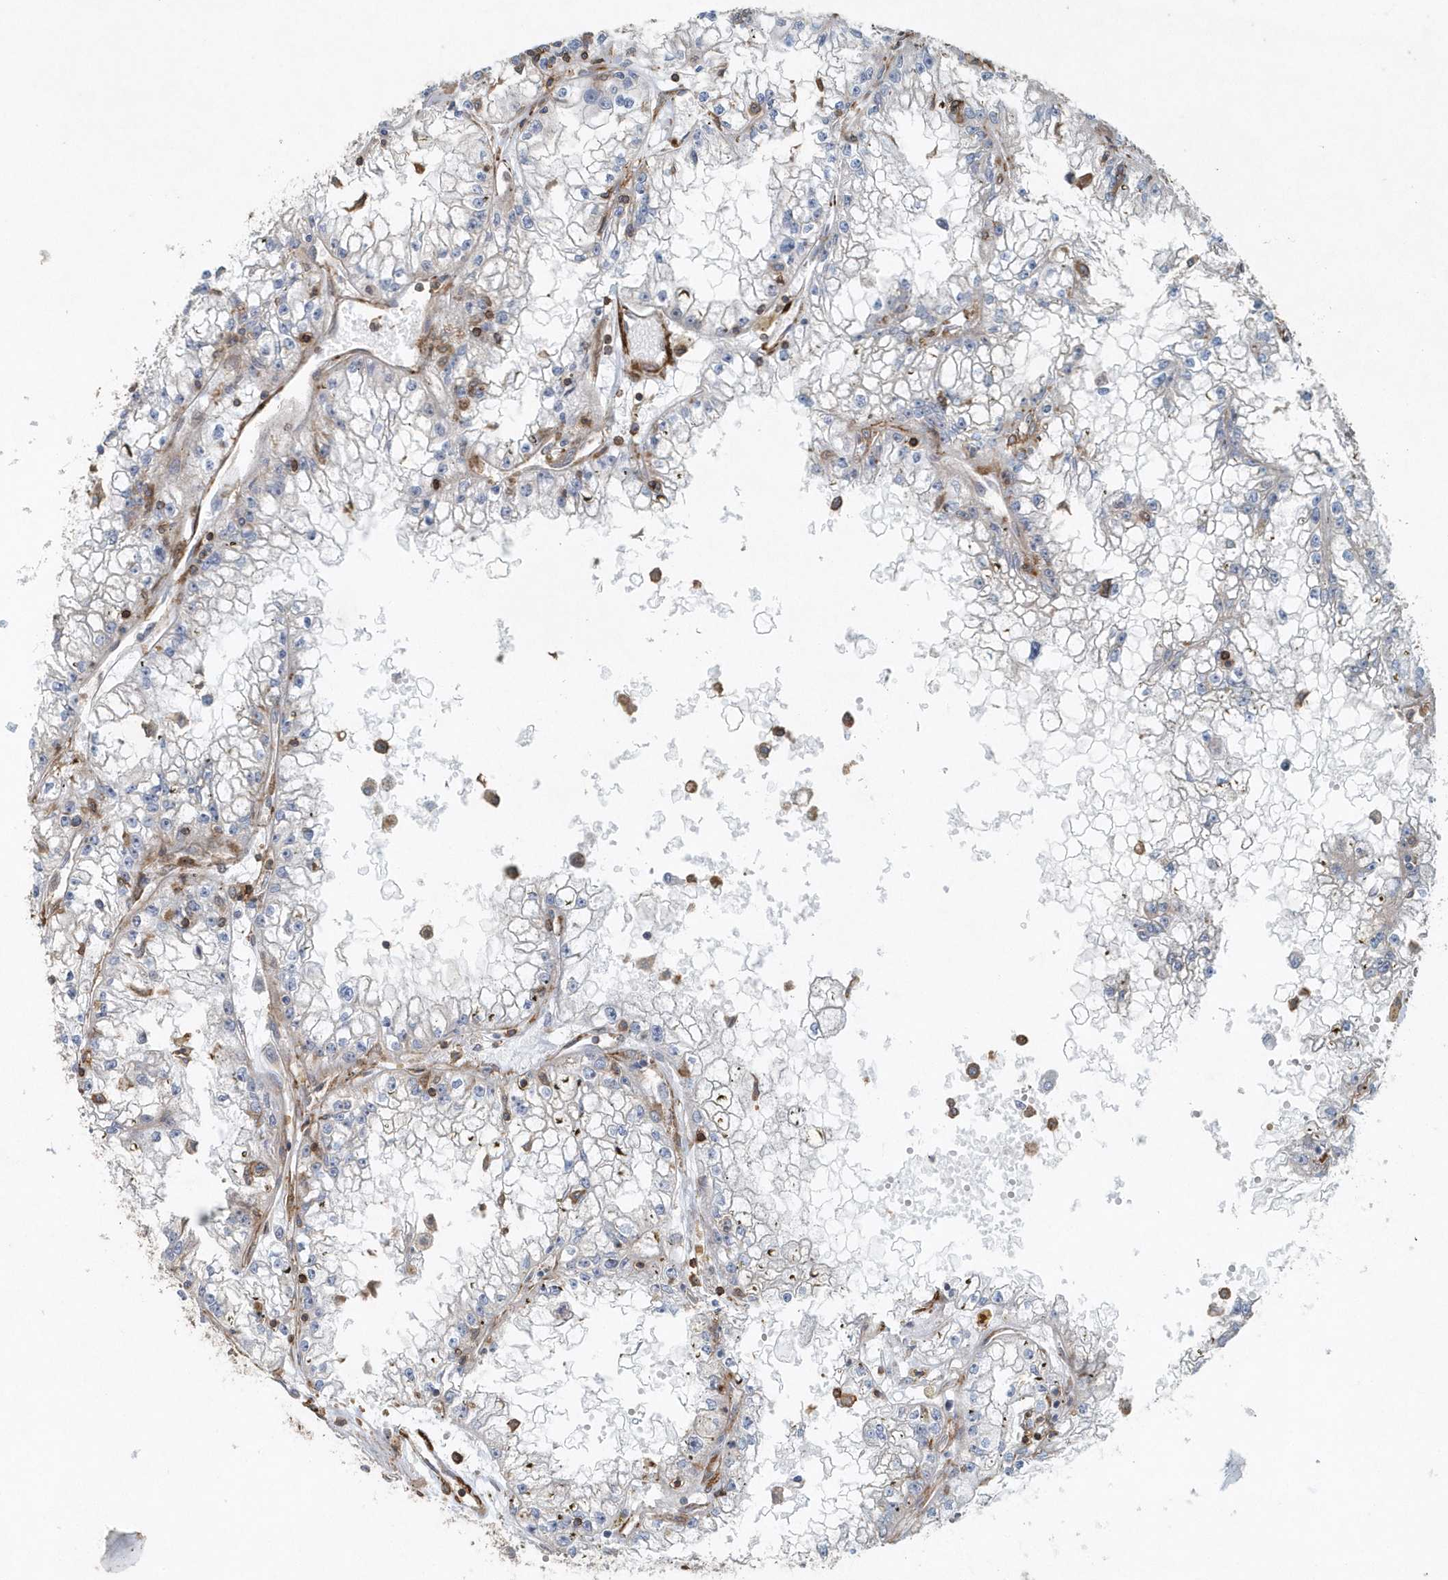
{"staining": {"intensity": "negative", "quantity": "none", "location": "none"}, "tissue": "renal cancer", "cell_type": "Tumor cells", "image_type": "cancer", "snomed": [{"axis": "morphology", "description": "Adenocarcinoma, NOS"}, {"axis": "topography", "description": "Kidney"}], "caption": "This is a photomicrograph of IHC staining of renal adenocarcinoma, which shows no staining in tumor cells.", "gene": "MMUT", "patient": {"sex": "male", "age": 56}}